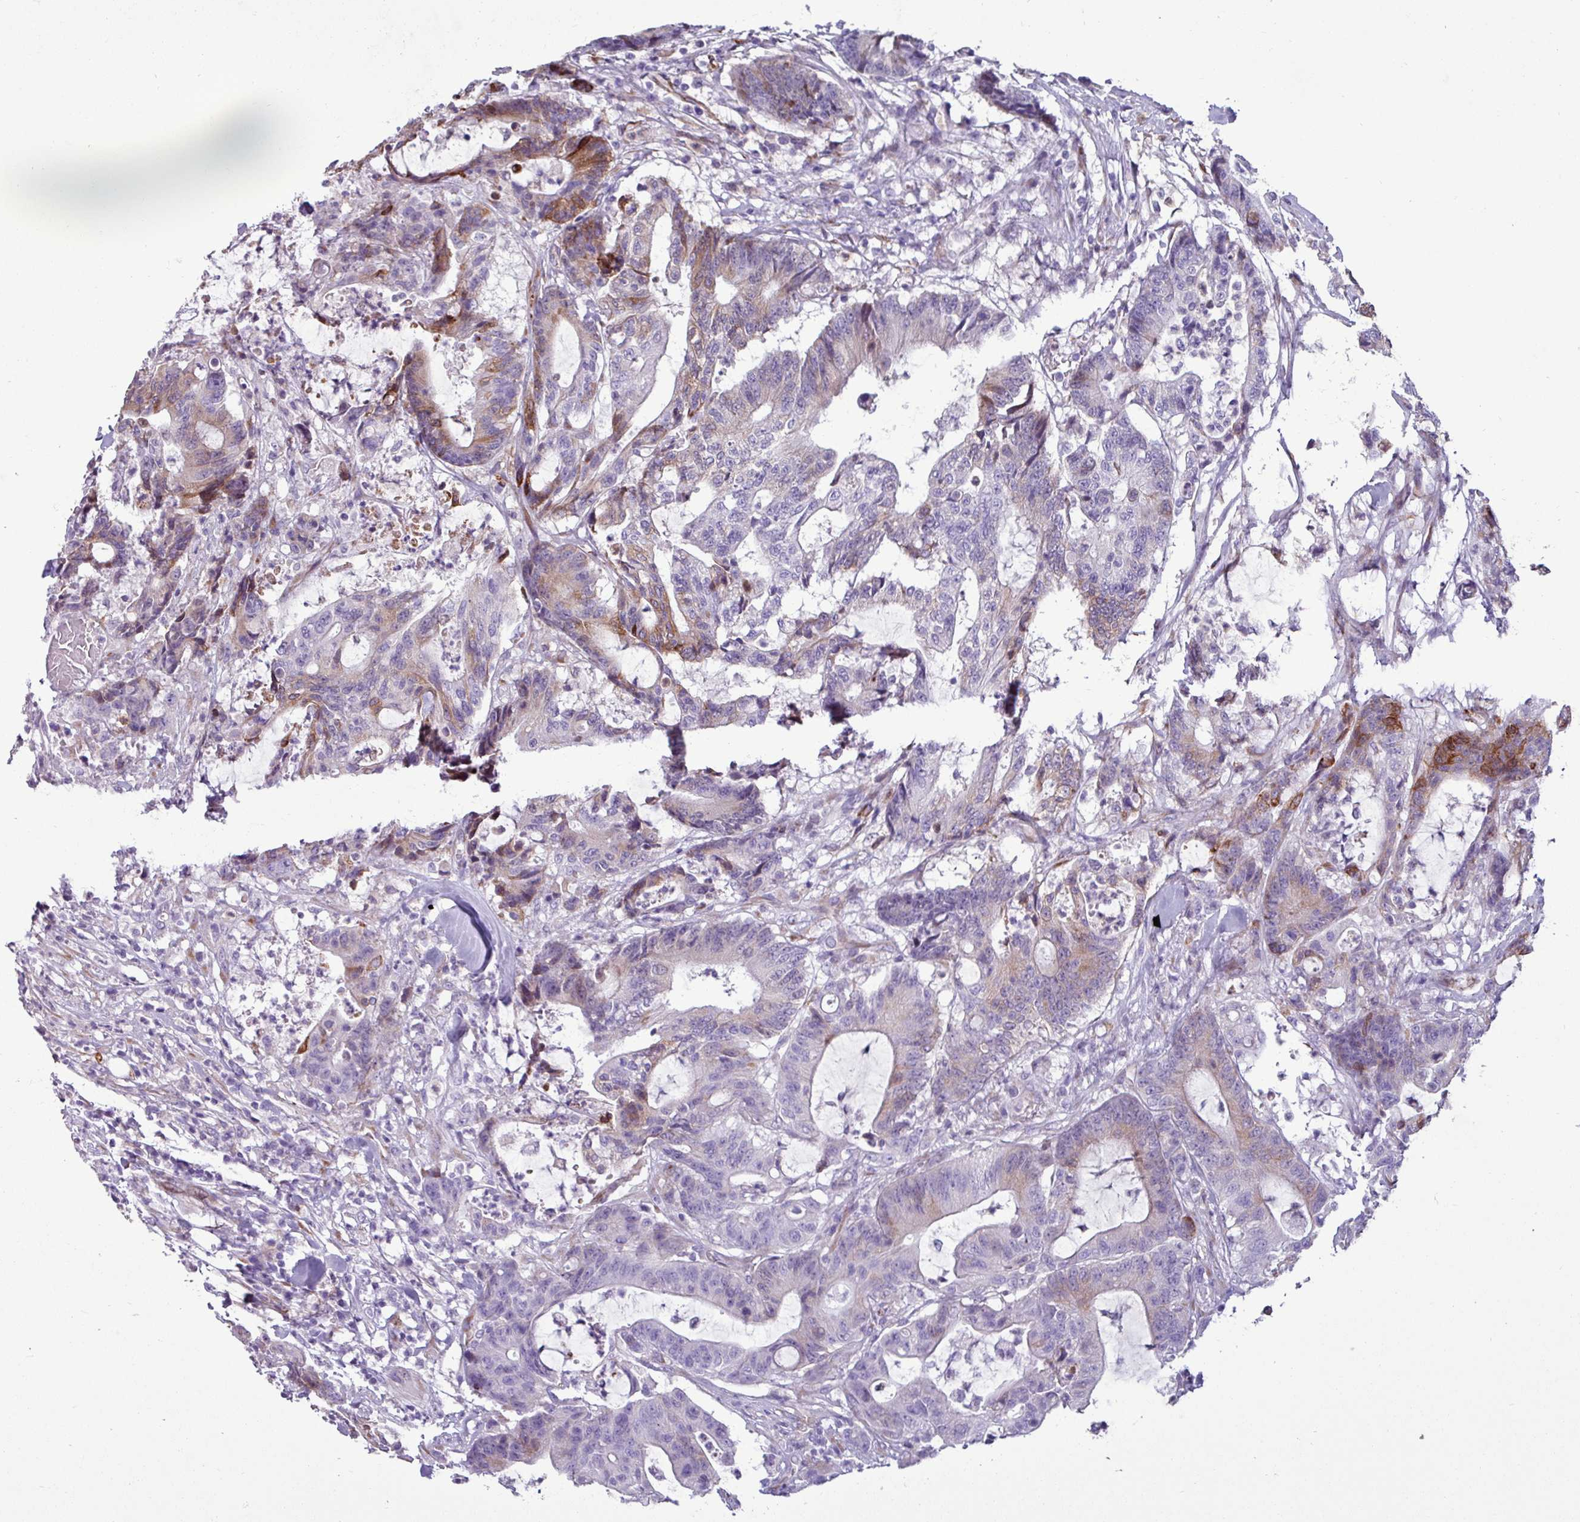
{"staining": {"intensity": "strong", "quantity": "<25%", "location": "cytoplasmic/membranous"}, "tissue": "colorectal cancer", "cell_type": "Tumor cells", "image_type": "cancer", "snomed": [{"axis": "morphology", "description": "Adenocarcinoma, NOS"}, {"axis": "topography", "description": "Colon"}], "caption": "Strong cytoplasmic/membranous protein positivity is present in approximately <25% of tumor cells in colorectal adenocarcinoma.", "gene": "PPP1R35", "patient": {"sex": "female", "age": 84}}